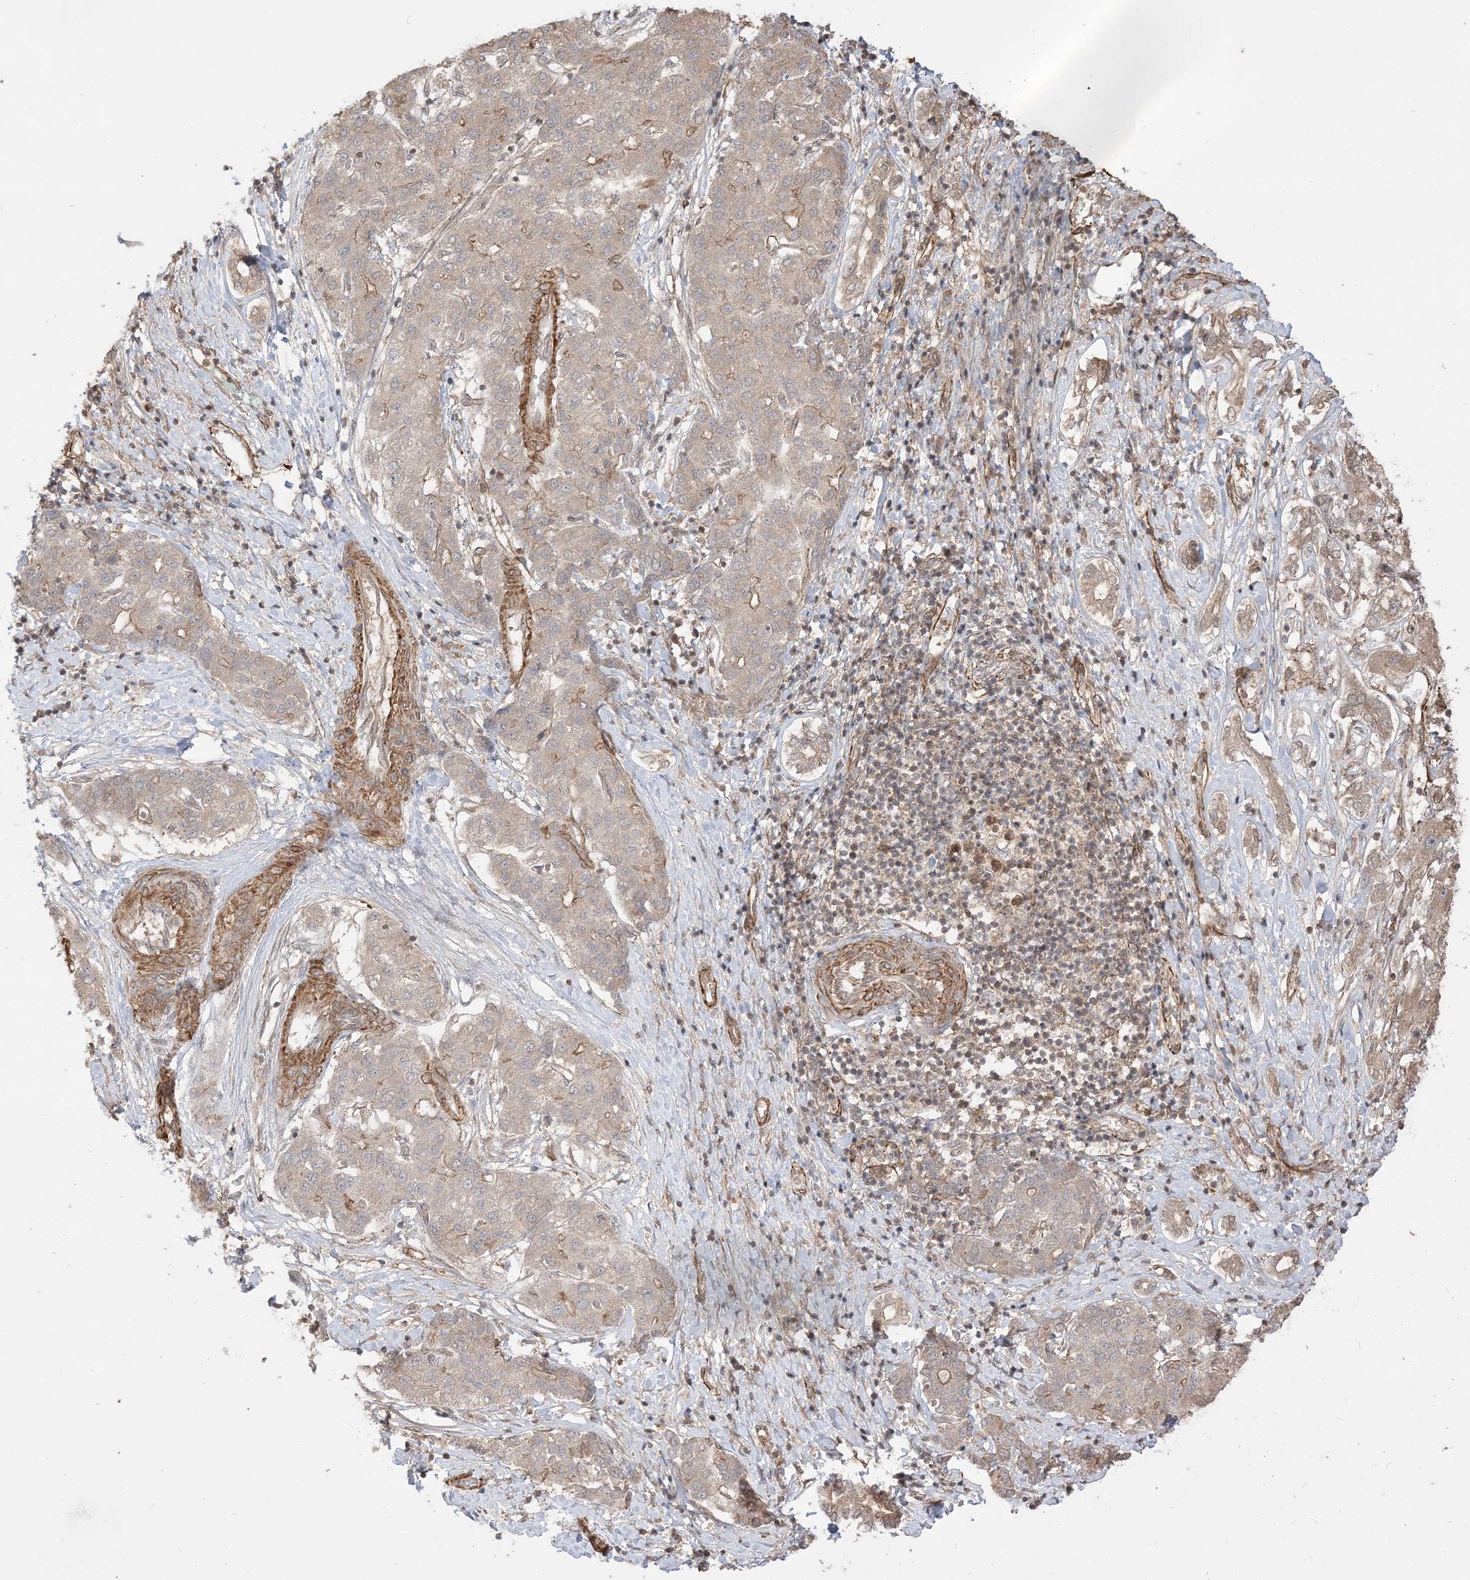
{"staining": {"intensity": "weak", "quantity": "<25%", "location": "cytoplasmic/membranous"}, "tissue": "liver cancer", "cell_type": "Tumor cells", "image_type": "cancer", "snomed": [{"axis": "morphology", "description": "Carcinoma, Hepatocellular, NOS"}, {"axis": "topography", "description": "Liver"}], "caption": "The histopathology image shows no staining of tumor cells in liver cancer (hepatocellular carcinoma). (DAB (3,3'-diaminobenzidine) immunohistochemistry (IHC) with hematoxylin counter stain).", "gene": "TBCC", "patient": {"sex": "male", "age": 65}}